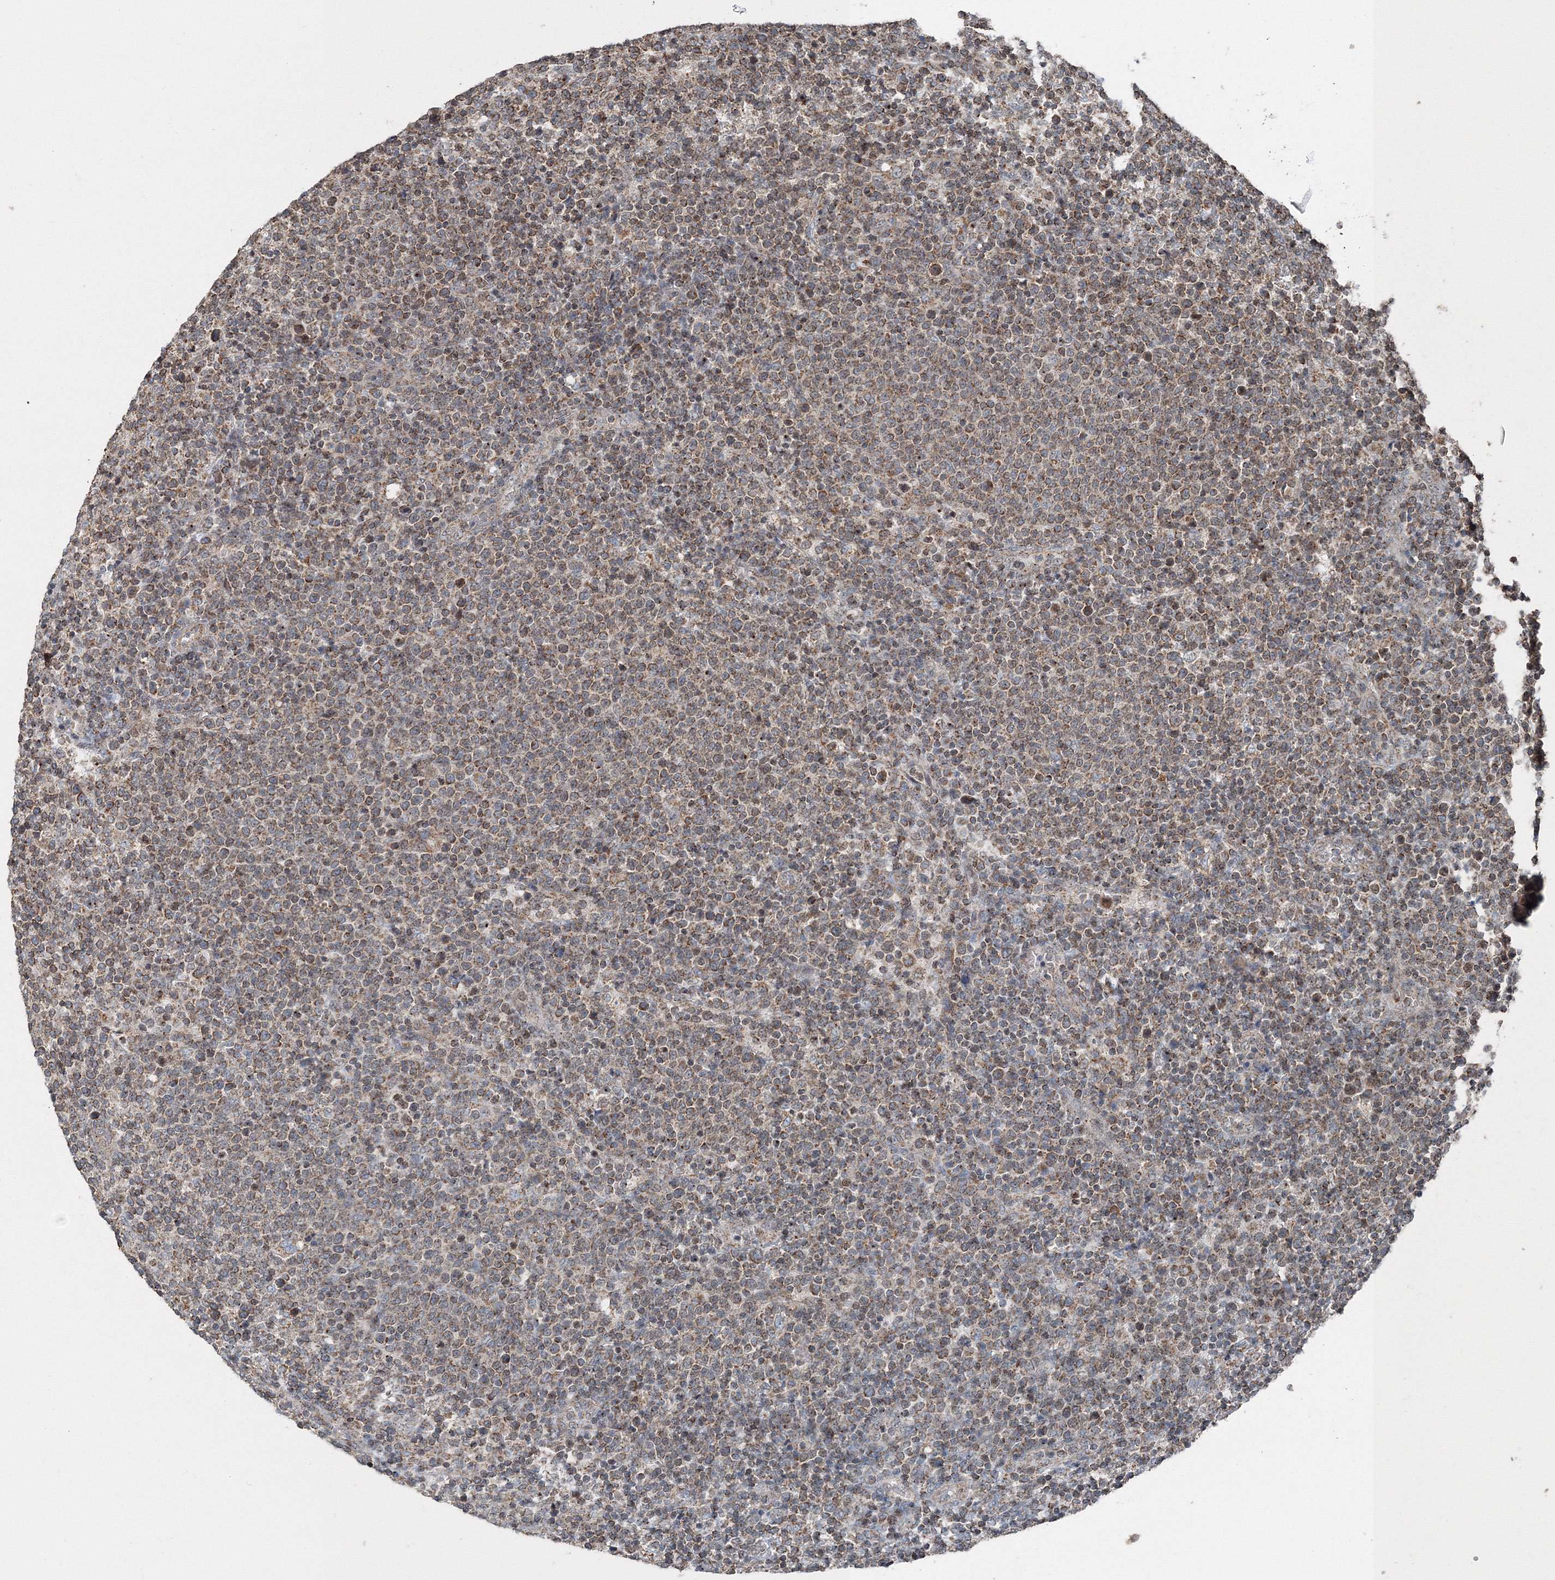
{"staining": {"intensity": "moderate", "quantity": ">75%", "location": "cytoplasmic/membranous"}, "tissue": "lymphoma", "cell_type": "Tumor cells", "image_type": "cancer", "snomed": [{"axis": "morphology", "description": "Malignant lymphoma, non-Hodgkin's type, High grade"}, {"axis": "topography", "description": "Lymph node"}], "caption": "Immunohistochemical staining of lymphoma shows medium levels of moderate cytoplasmic/membranous positivity in approximately >75% of tumor cells.", "gene": "AASDH", "patient": {"sex": "male", "age": 61}}